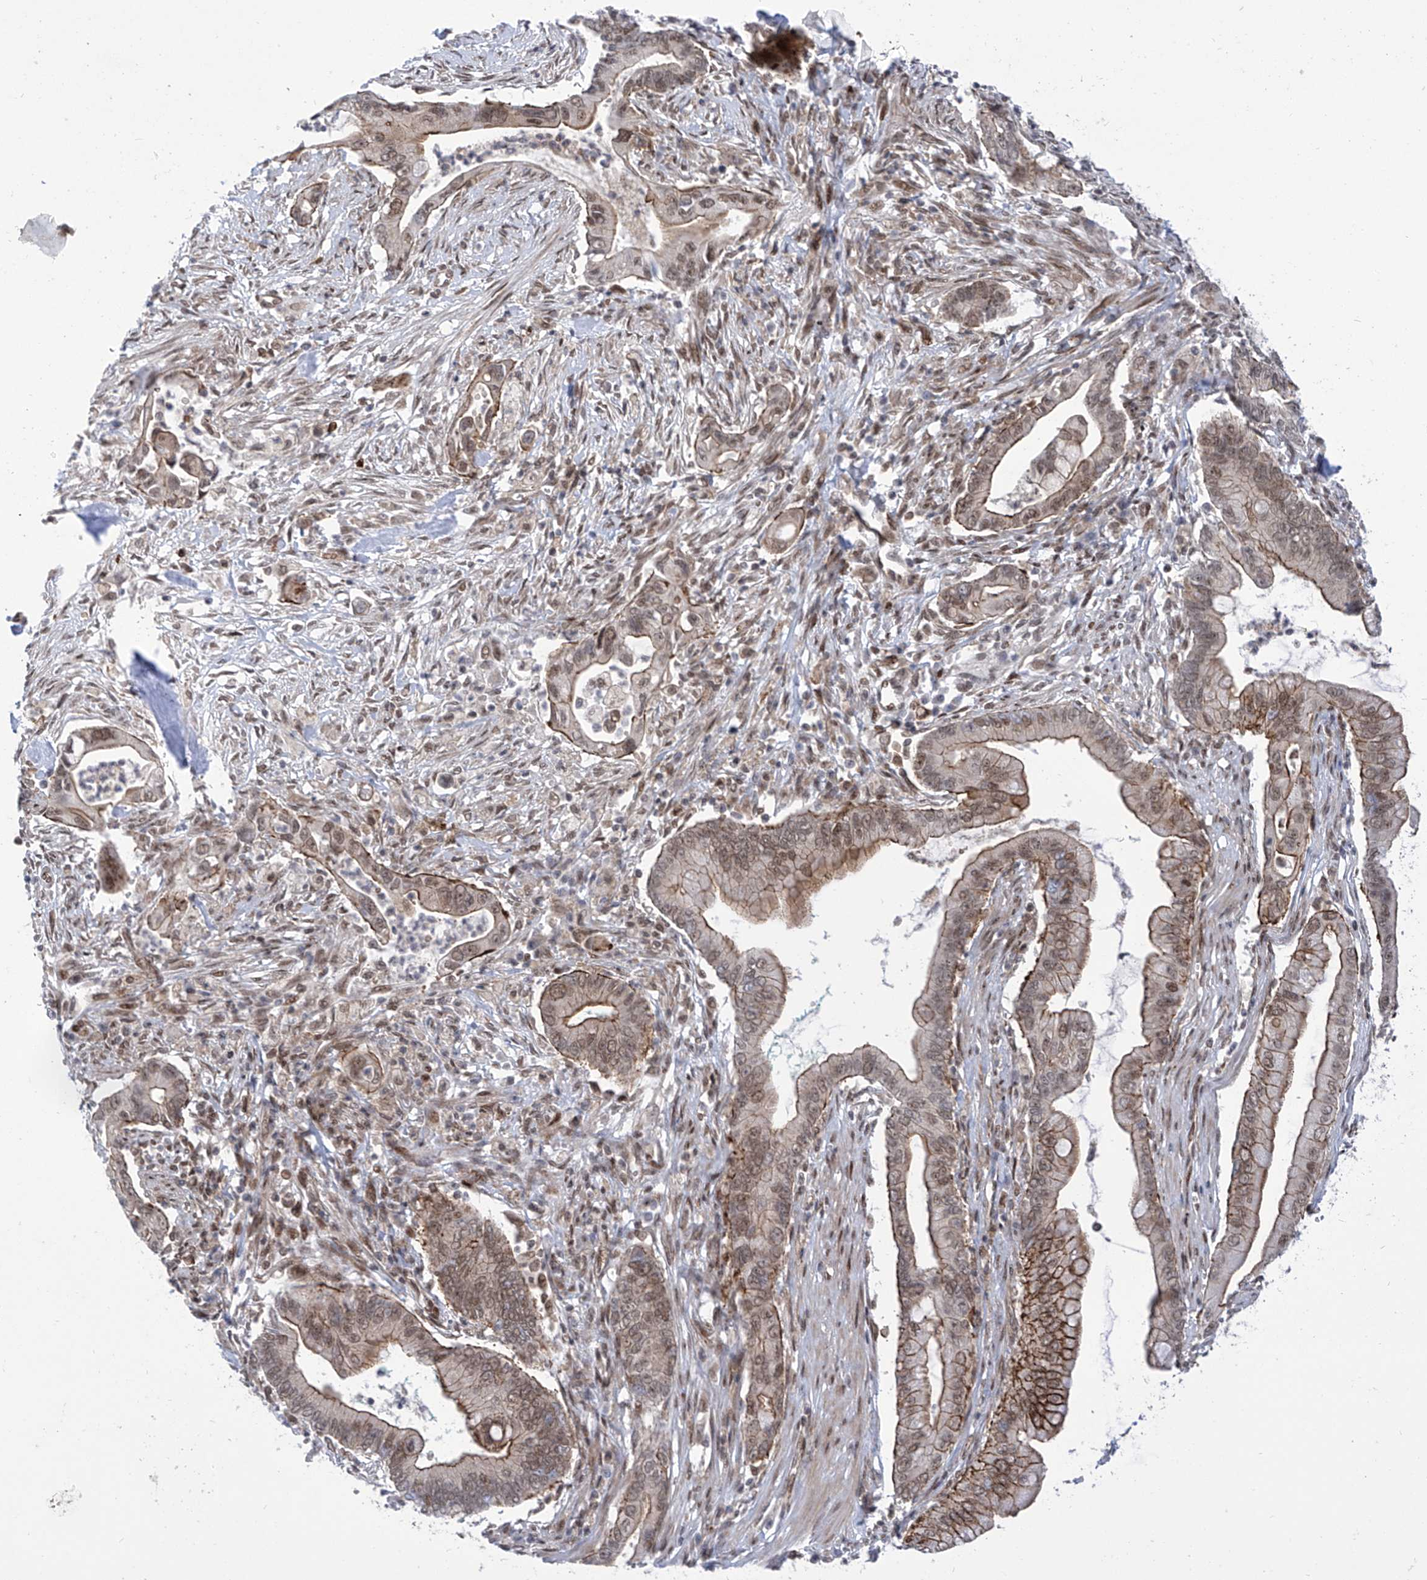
{"staining": {"intensity": "moderate", "quantity": ">75%", "location": "cytoplasmic/membranous,nuclear"}, "tissue": "pancreatic cancer", "cell_type": "Tumor cells", "image_type": "cancer", "snomed": [{"axis": "morphology", "description": "Adenocarcinoma, NOS"}, {"axis": "topography", "description": "Pancreas"}], "caption": "Immunohistochemistry histopathology image of neoplastic tissue: pancreatic cancer (adenocarcinoma) stained using IHC reveals medium levels of moderate protein expression localized specifically in the cytoplasmic/membranous and nuclear of tumor cells, appearing as a cytoplasmic/membranous and nuclear brown color.", "gene": "CEP290", "patient": {"sex": "male", "age": 78}}